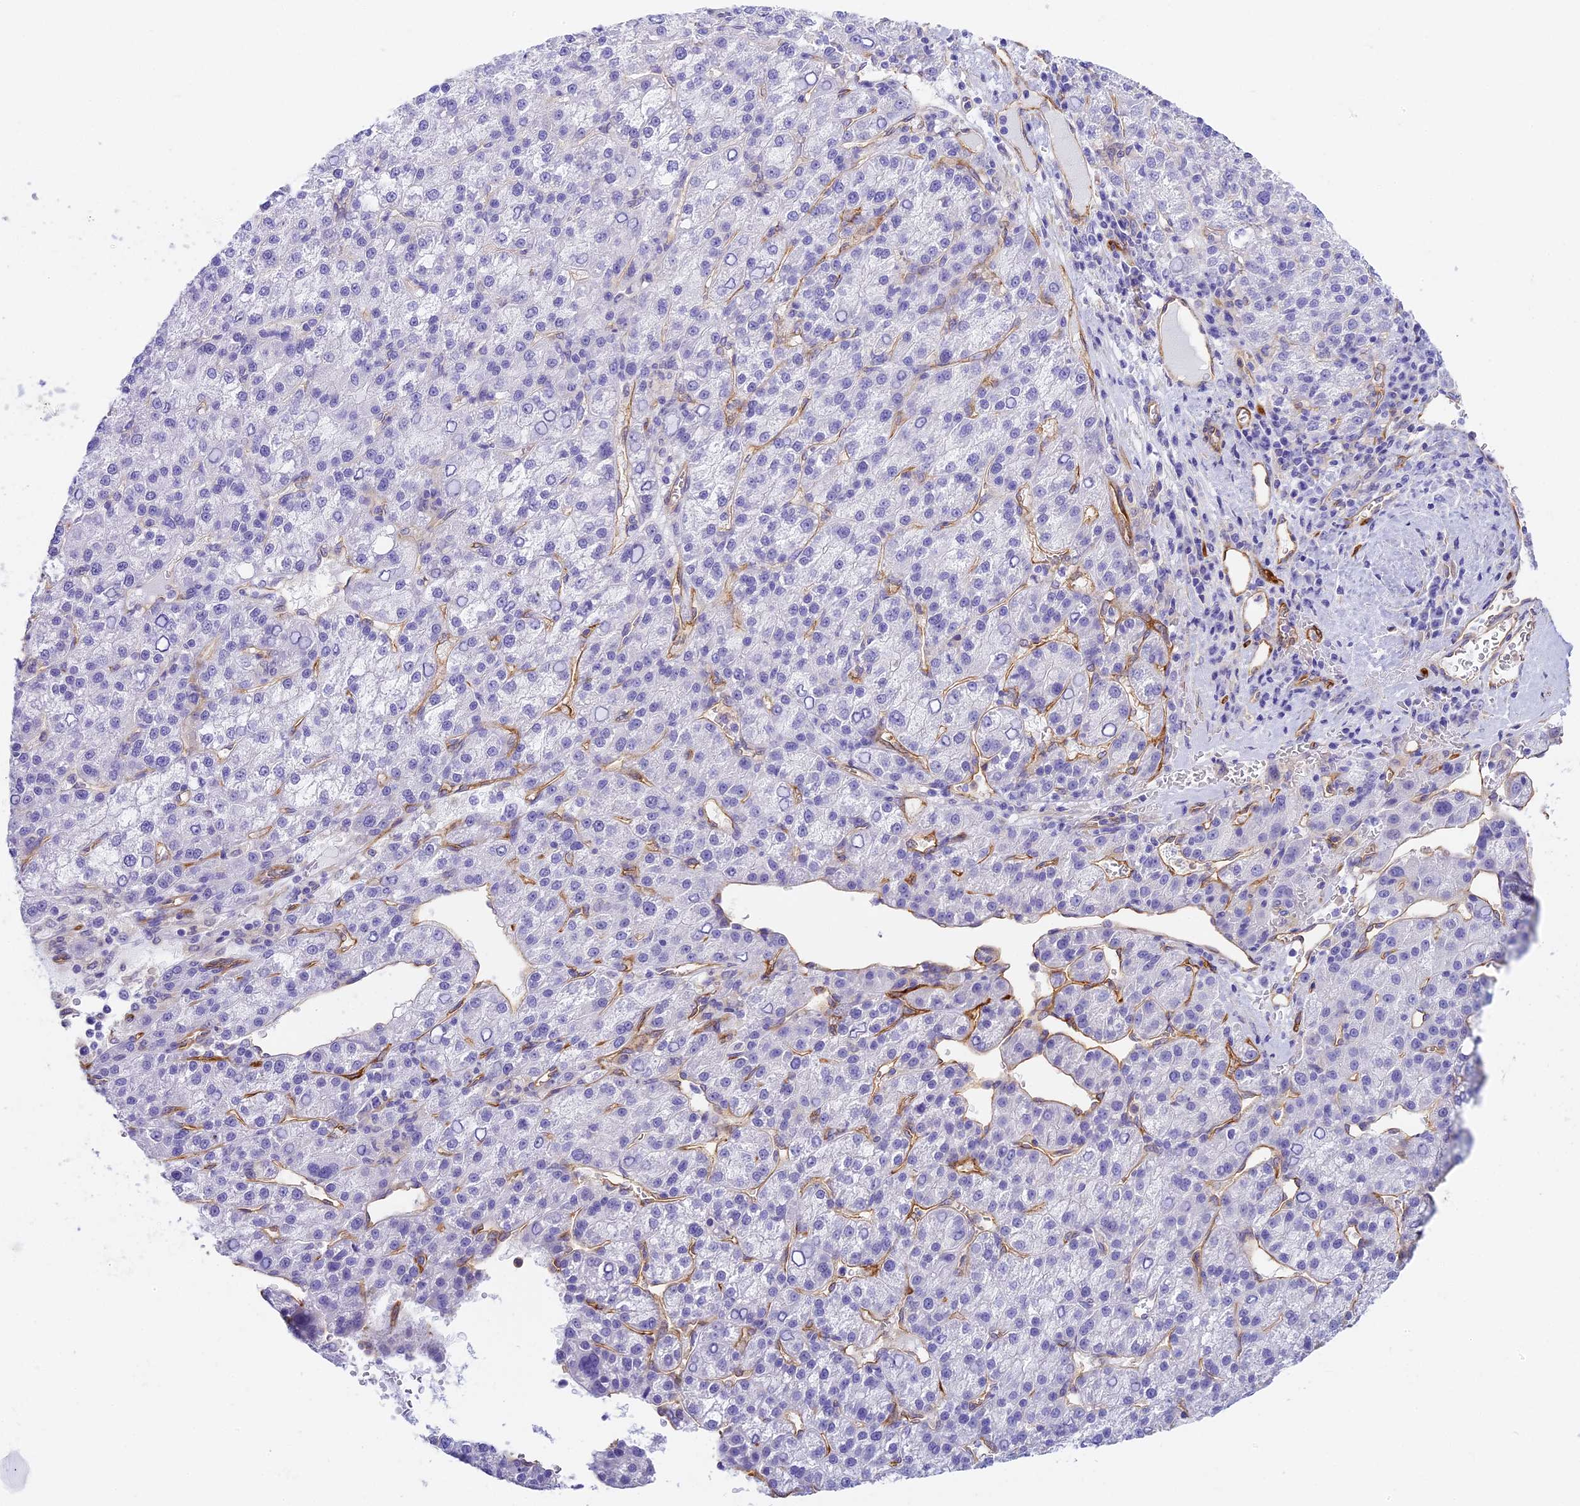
{"staining": {"intensity": "negative", "quantity": "none", "location": "none"}, "tissue": "liver cancer", "cell_type": "Tumor cells", "image_type": "cancer", "snomed": [{"axis": "morphology", "description": "Carcinoma, Hepatocellular, NOS"}, {"axis": "topography", "description": "Liver"}], "caption": "Immunohistochemical staining of human liver cancer displays no significant staining in tumor cells.", "gene": "HOMER3", "patient": {"sex": "female", "age": 58}}